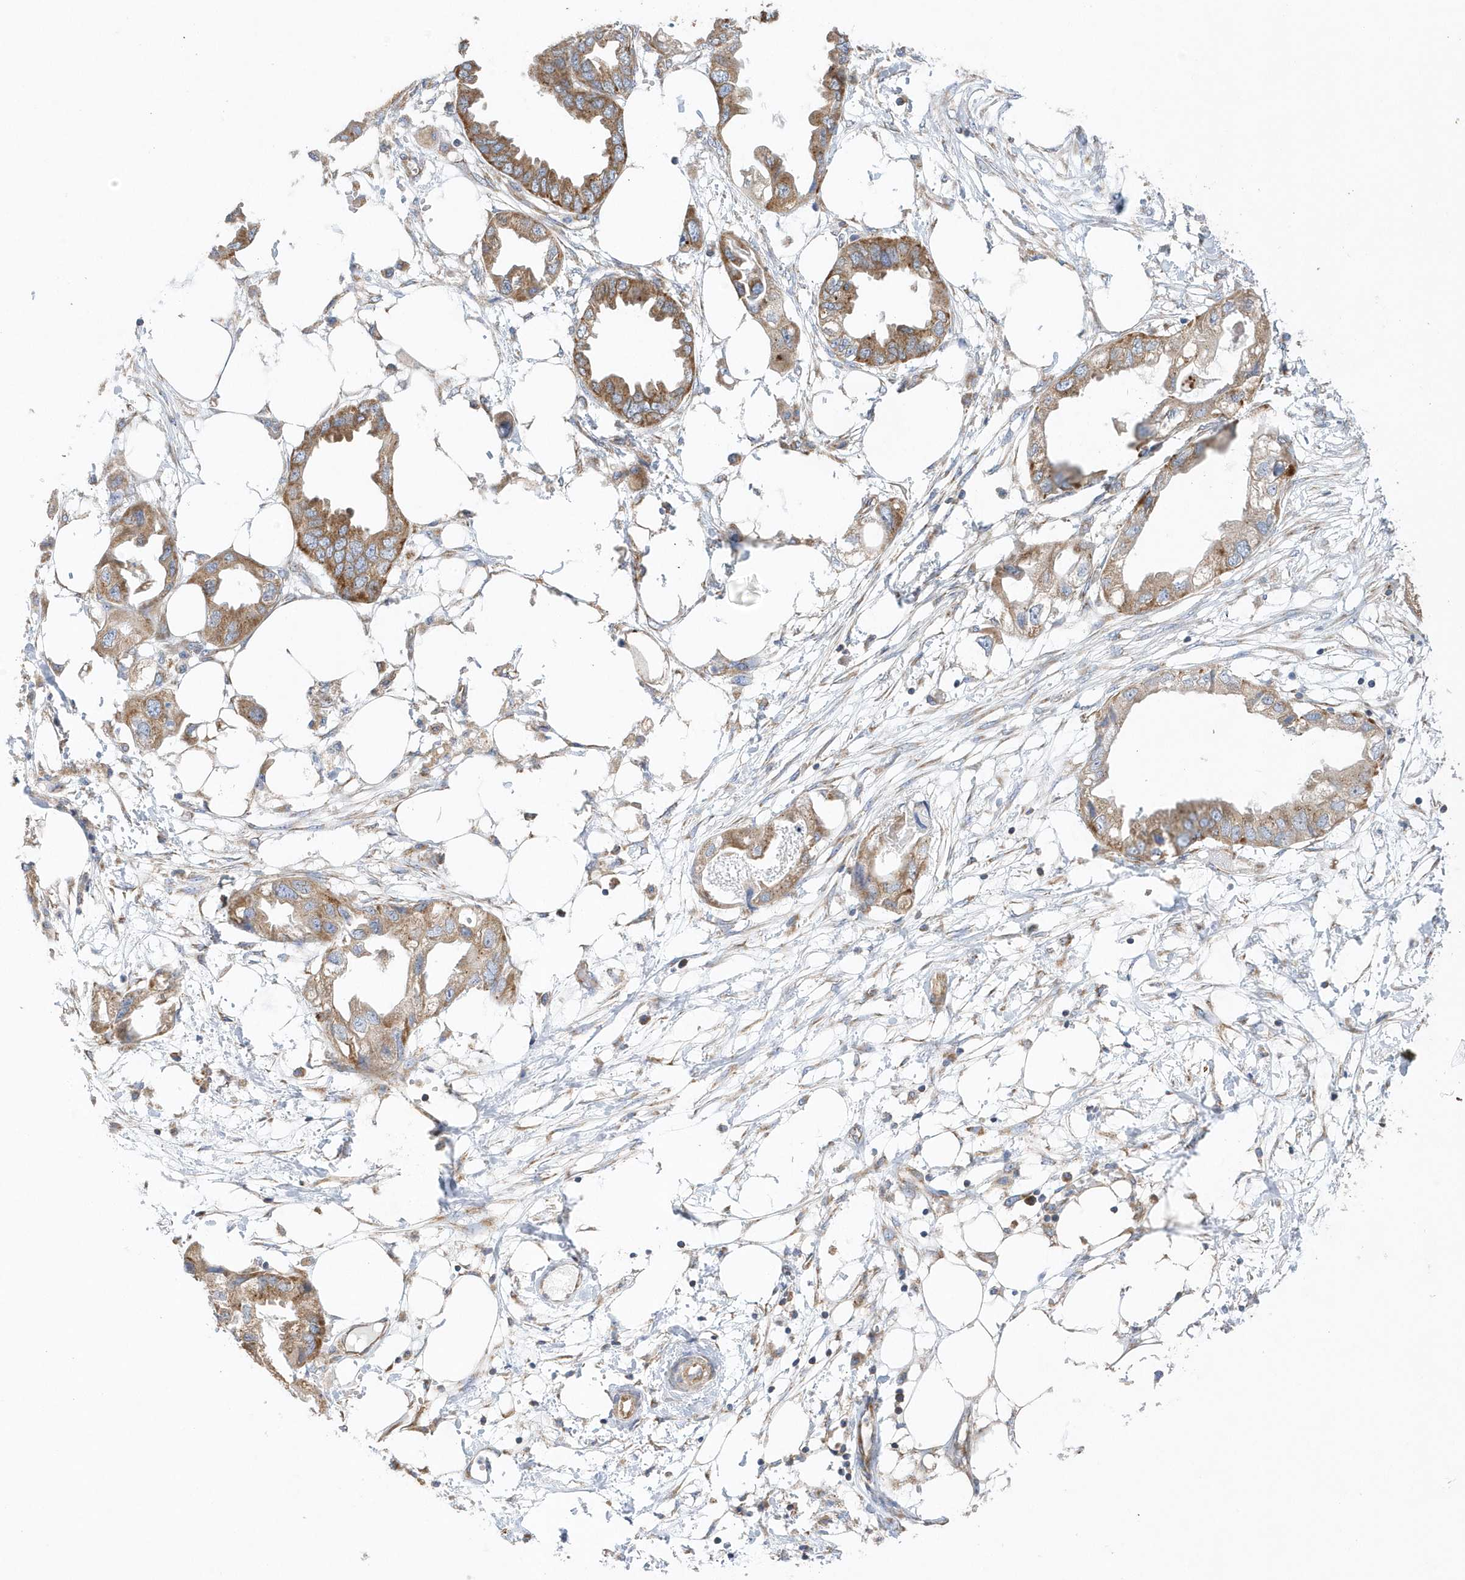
{"staining": {"intensity": "moderate", "quantity": ">75%", "location": "cytoplasmic/membranous"}, "tissue": "endometrial cancer", "cell_type": "Tumor cells", "image_type": "cancer", "snomed": [{"axis": "morphology", "description": "Adenocarcinoma, NOS"}, {"axis": "morphology", "description": "Adenocarcinoma, metastatic, NOS"}, {"axis": "topography", "description": "Adipose tissue"}, {"axis": "topography", "description": "Endometrium"}], "caption": "Immunohistochemical staining of human endometrial metastatic adenocarcinoma reveals medium levels of moderate cytoplasmic/membranous expression in approximately >75% of tumor cells.", "gene": "SPATA5", "patient": {"sex": "female", "age": 67}}